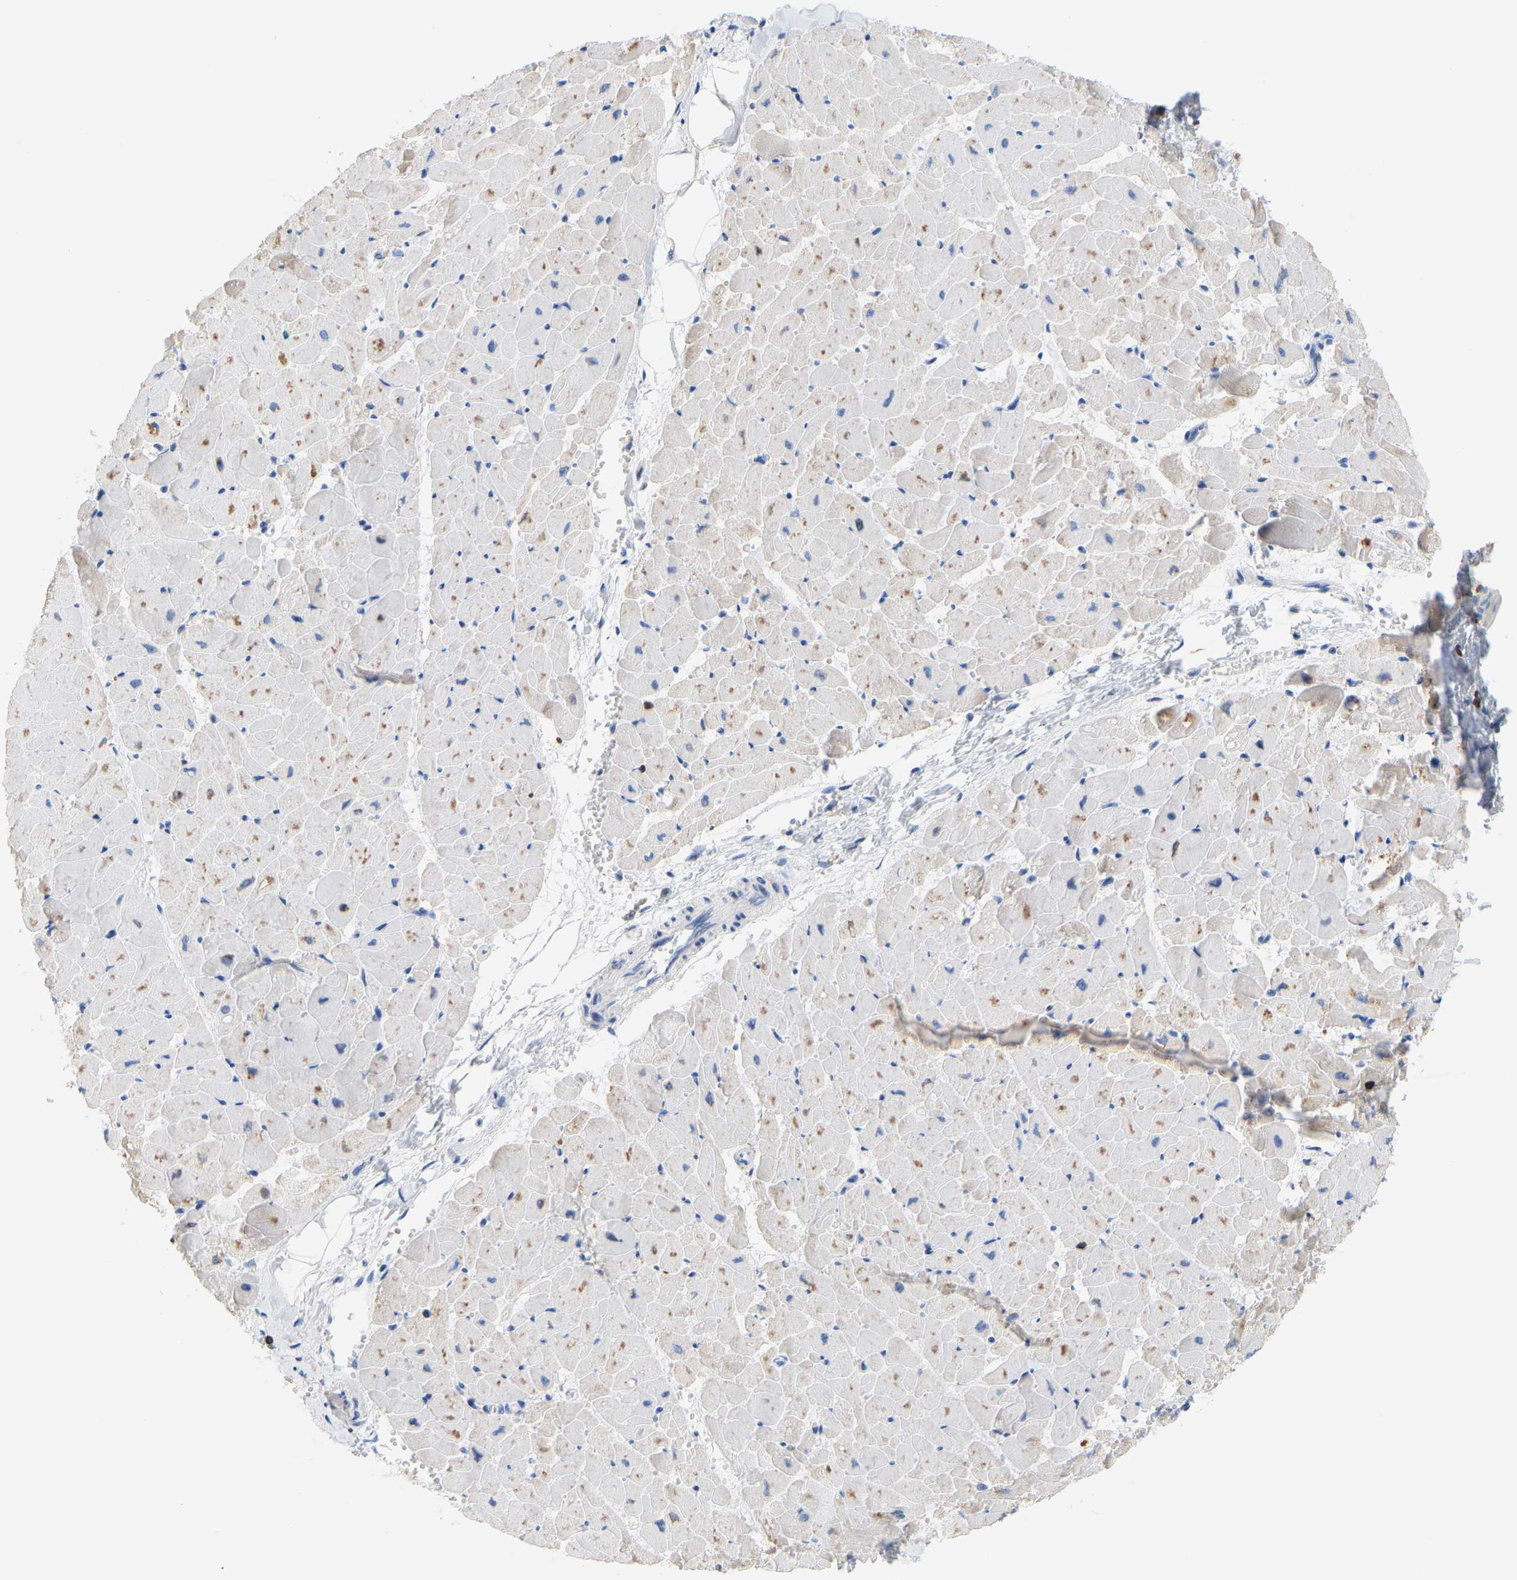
{"staining": {"intensity": "moderate", "quantity": "<25%", "location": "cytoplasmic/membranous"}, "tissue": "heart muscle", "cell_type": "Cardiomyocytes", "image_type": "normal", "snomed": [{"axis": "morphology", "description": "Normal tissue, NOS"}, {"axis": "topography", "description": "Heart"}], "caption": "Heart muscle stained with immunohistochemistry demonstrates moderate cytoplasmic/membranous staining in approximately <25% of cardiomyocytes. (DAB (3,3'-diaminobenzidine) = brown stain, brightfield microscopy at high magnification).", "gene": "EVL", "patient": {"sex": "female", "age": 19}}